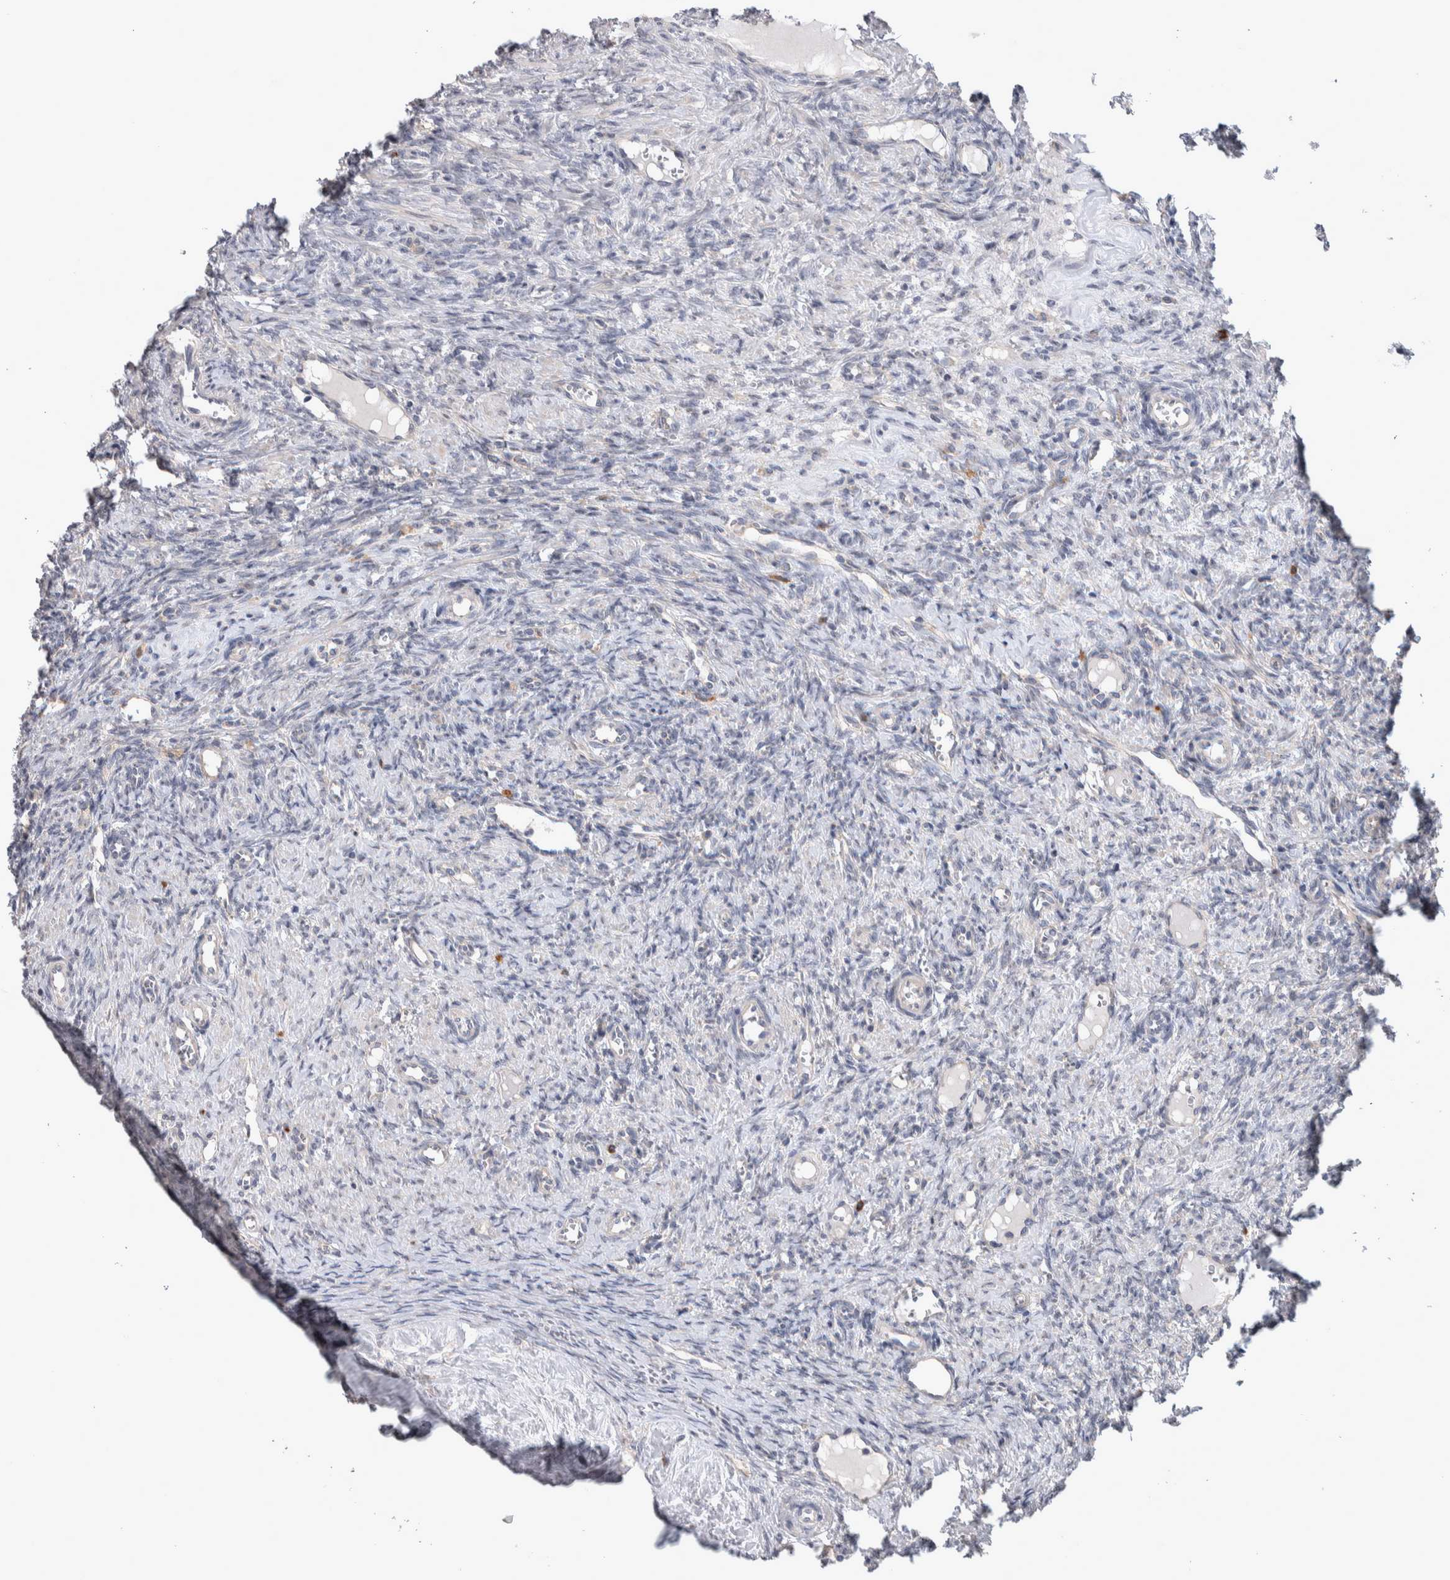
{"staining": {"intensity": "weak", "quantity": ">75%", "location": "cytoplasmic/membranous"}, "tissue": "ovary", "cell_type": "Follicle cells", "image_type": "normal", "snomed": [{"axis": "morphology", "description": "Normal tissue, NOS"}, {"axis": "topography", "description": "Ovary"}], "caption": "IHC histopathology image of benign ovary stained for a protein (brown), which reveals low levels of weak cytoplasmic/membranous expression in about >75% of follicle cells.", "gene": "IBTK", "patient": {"sex": "female", "age": 41}}